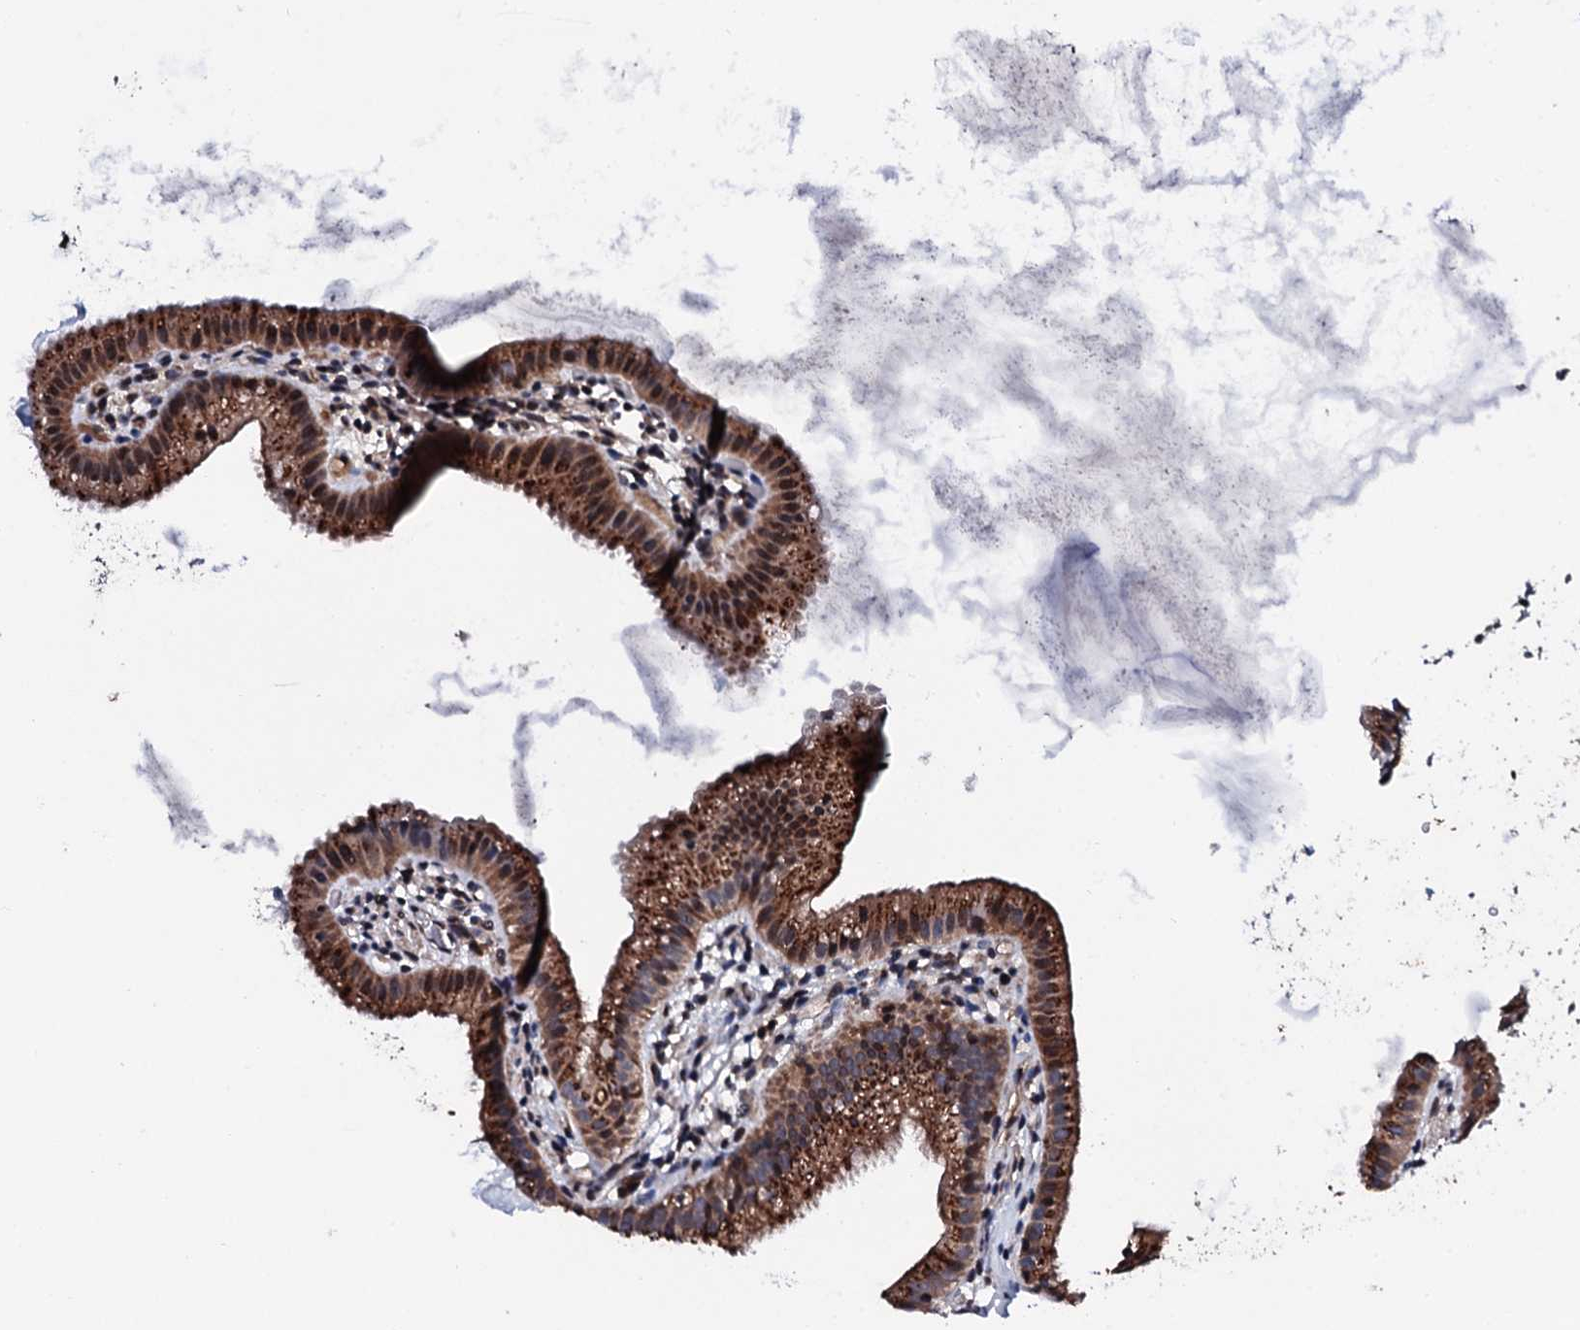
{"staining": {"intensity": "strong", "quantity": ">75%", "location": "cytoplasmic/membranous"}, "tissue": "gallbladder", "cell_type": "Glandular cells", "image_type": "normal", "snomed": [{"axis": "morphology", "description": "Normal tissue, NOS"}, {"axis": "topography", "description": "Gallbladder"}], "caption": "Glandular cells display strong cytoplasmic/membranous staining in approximately >75% of cells in normal gallbladder.", "gene": "PLET1", "patient": {"sex": "female", "age": 46}}